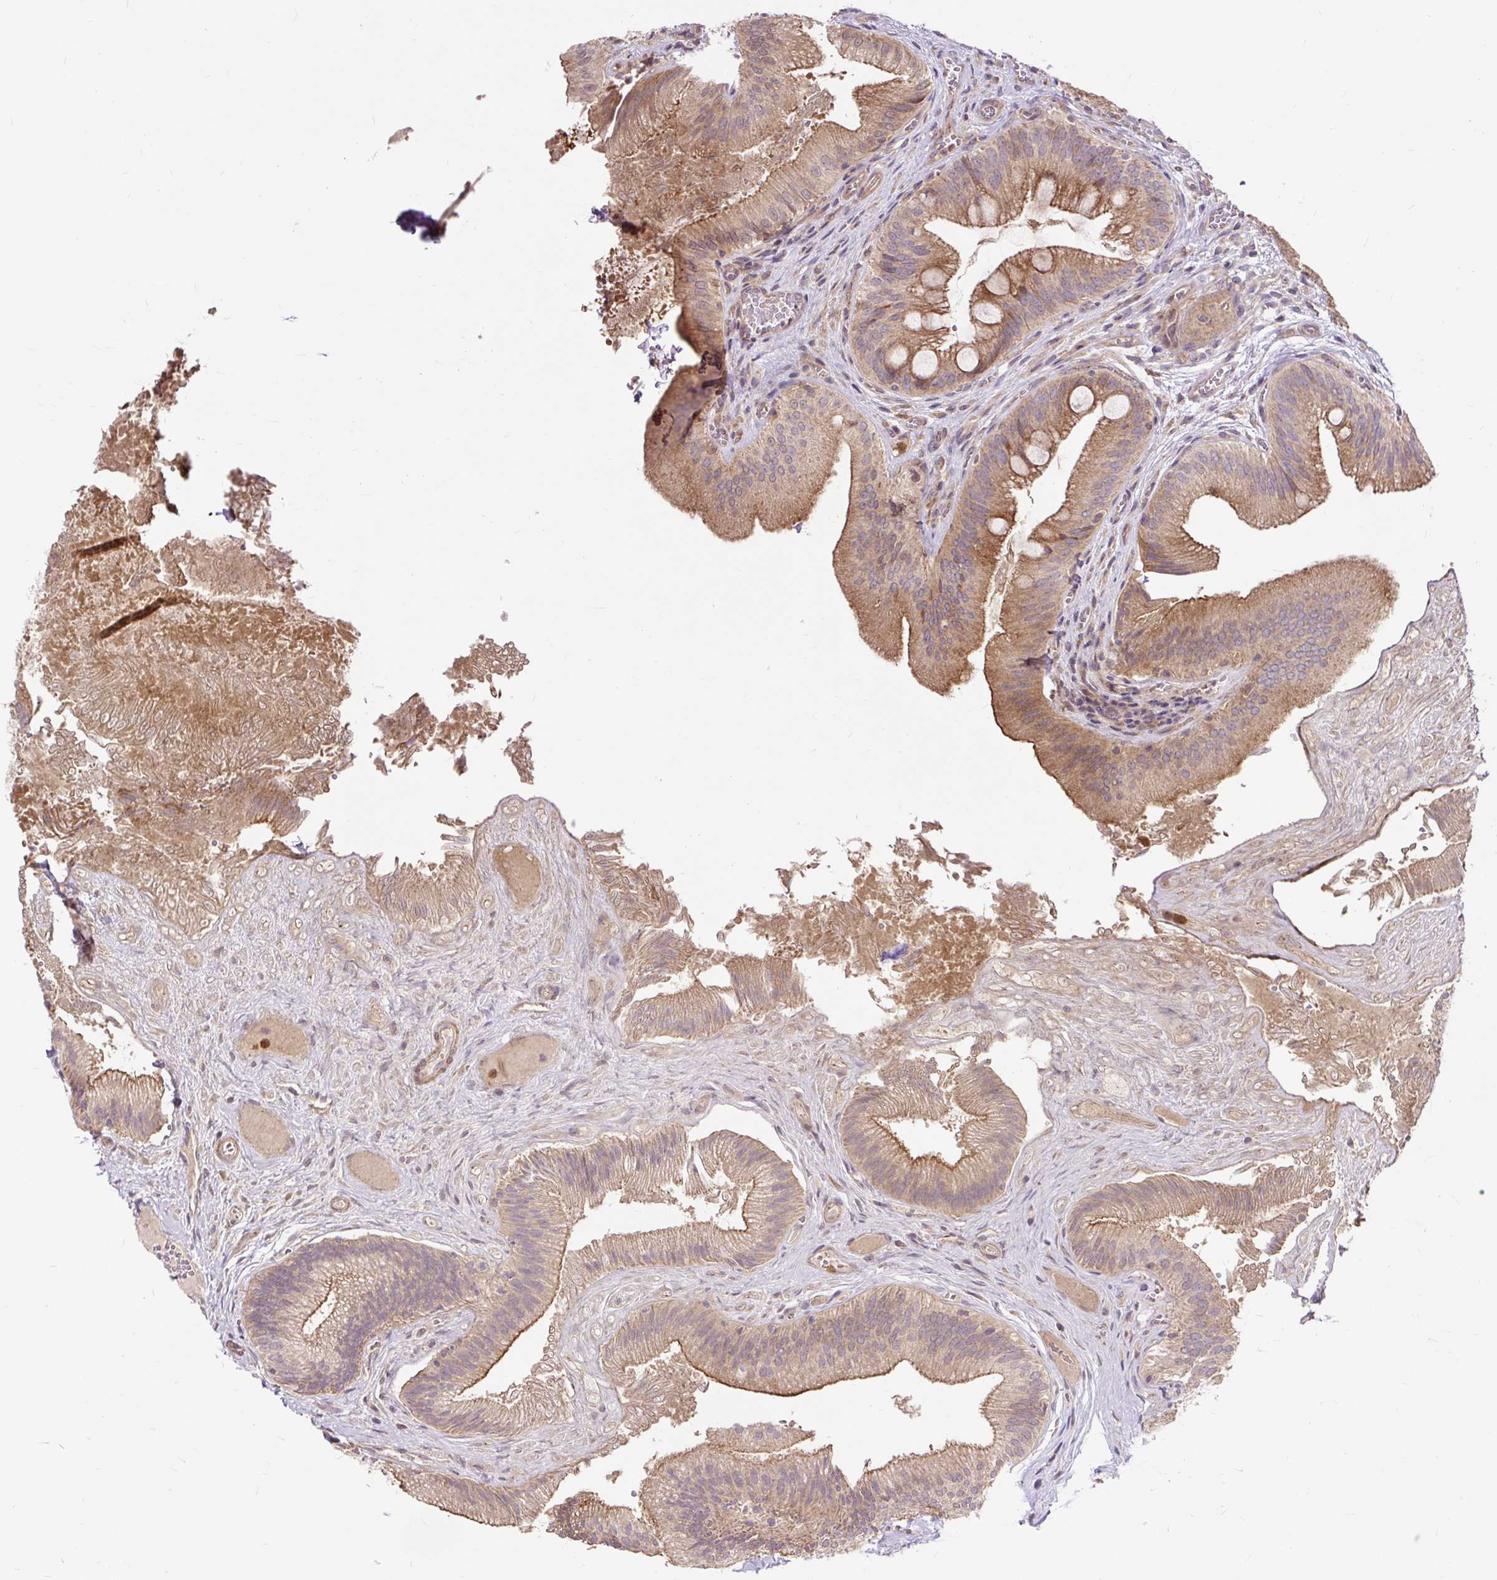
{"staining": {"intensity": "moderate", "quantity": ">75%", "location": "cytoplasmic/membranous"}, "tissue": "gallbladder", "cell_type": "Glandular cells", "image_type": "normal", "snomed": [{"axis": "morphology", "description": "Normal tissue, NOS"}, {"axis": "topography", "description": "Gallbladder"}], "caption": "This photomicrograph reveals immunohistochemistry (IHC) staining of benign gallbladder, with medium moderate cytoplasmic/membranous positivity in approximately >75% of glandular cells.", "gene": "TRIAP1", "patient": {"sex": "male", "age": 17}}